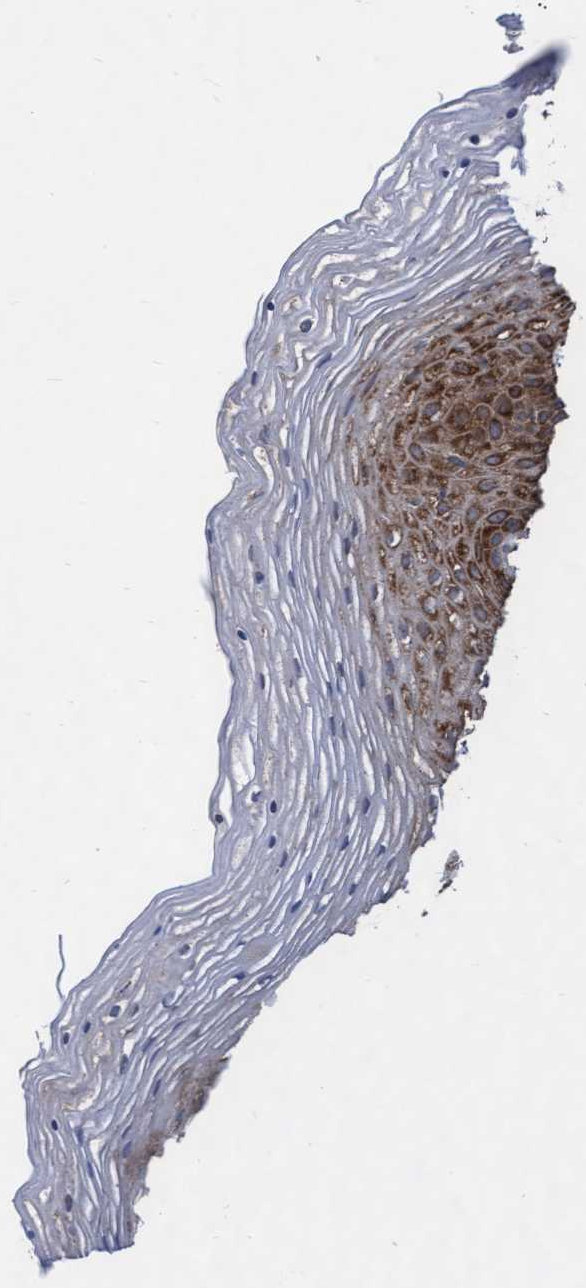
{"staining": {"intensity": "moderate", "quantity": "<25%", "location": "cytoplasmic/membranous"}, "tissue": "vagina", "cell_type": "Squamous epithelial cells", "image_type": "normal", "snomed": [{"axis": "morphology", "description": "Normal tissue, NOS"}, {"axis": "topography", "description": "Vagina"}], "caption": "A low amount of moderate cytoplasmic/membranous positivity is seen in approximately <25% of squamous epithelial cells in normal vagina.", "gene": "ABCF2", "patient": {"sex": "female", "age": 32}}